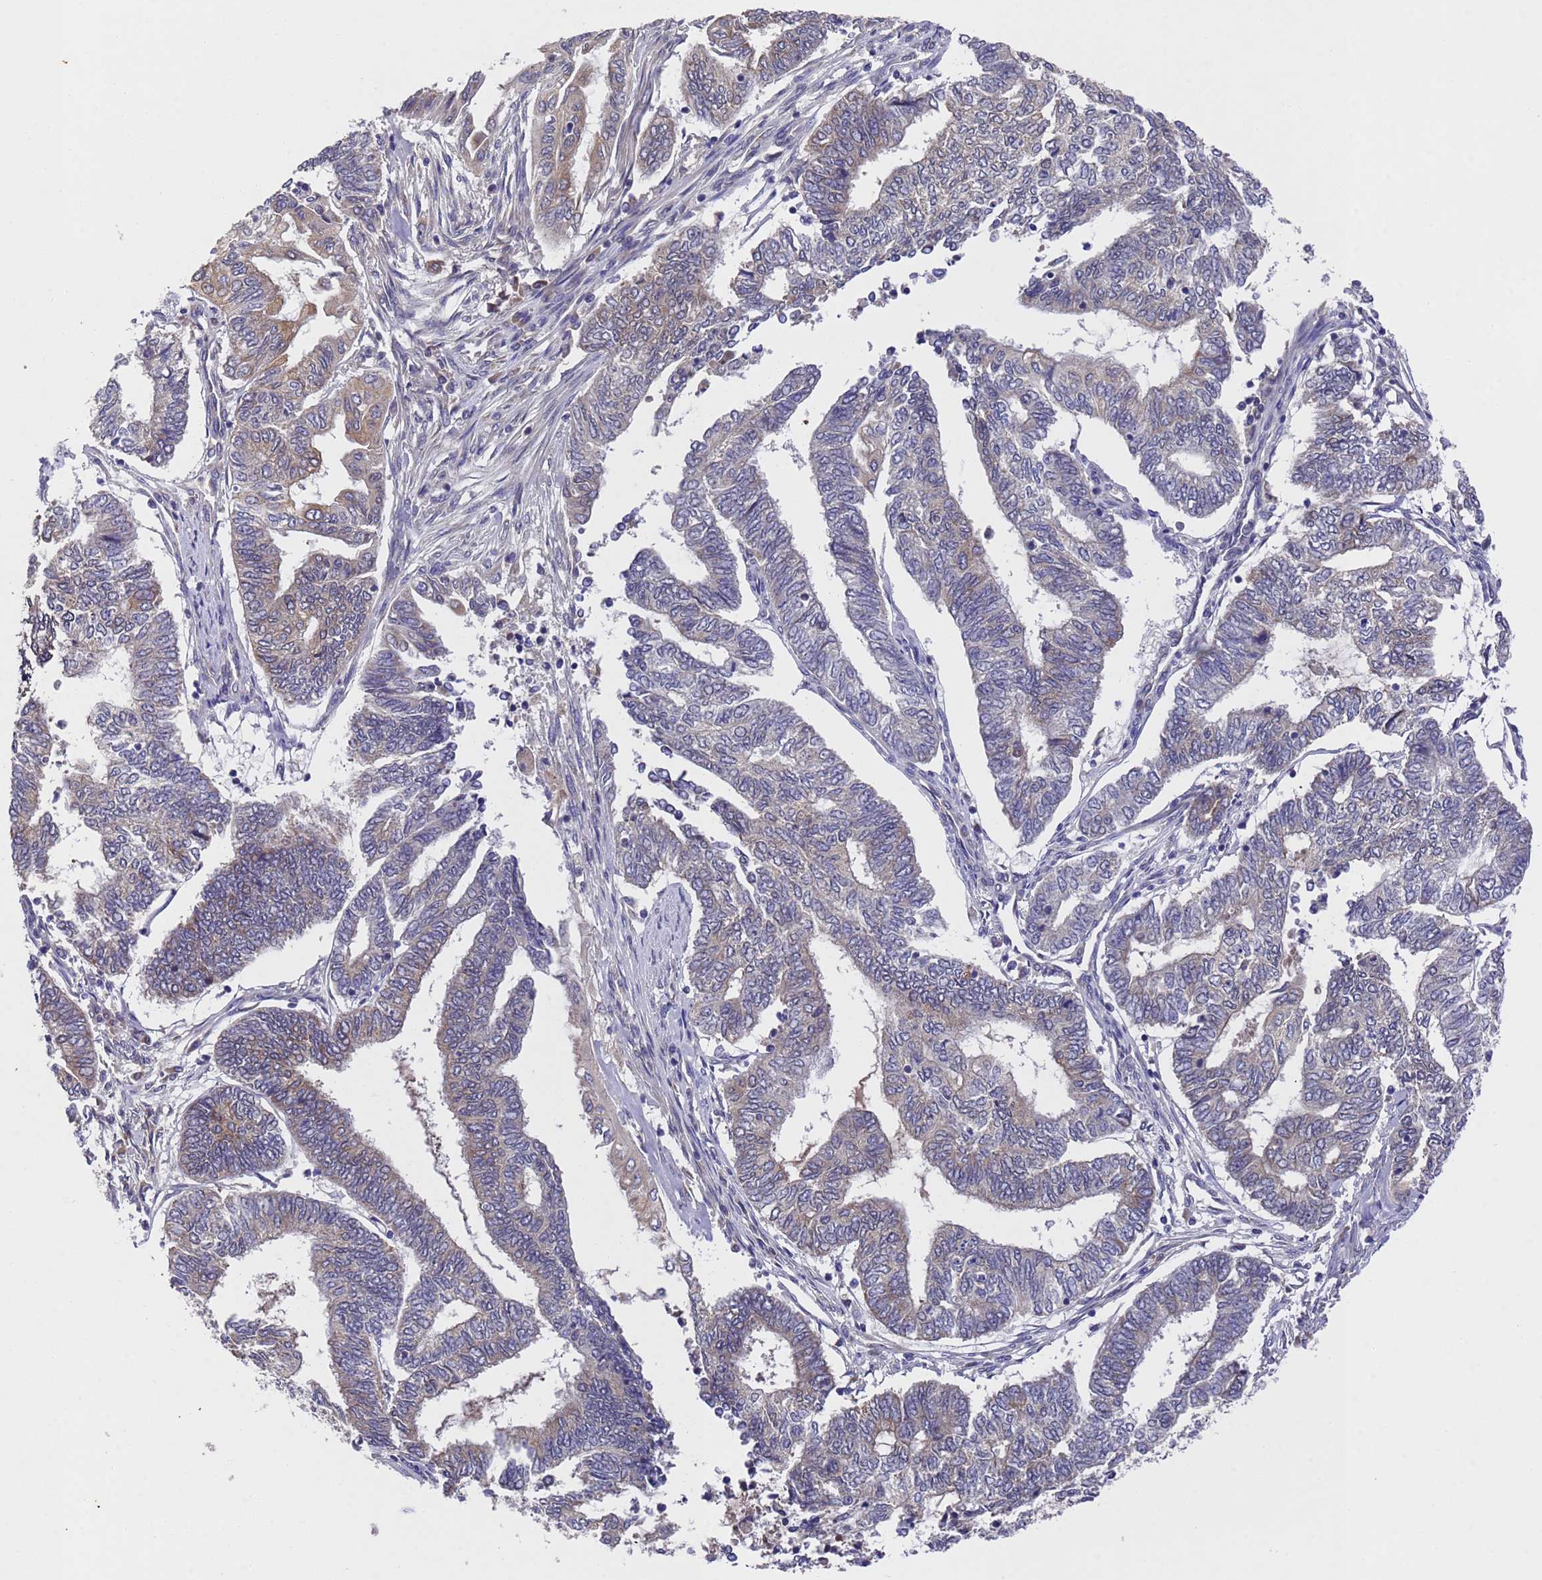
{"staining": {"intensity": "weak", "quantity": "<25%", "location": "cytoplasmic/membranous"}, "tissue": "endometrial cancer", "cell_type": "Tumor cells", "image_type": "cancer", "snomed": [{"axis": "morphology", "description": "Adenocarcinoma, NOS"}, {"axis": "topography", "description": "Uterus"}, {"axis": "topography", "description": "Endometrium"}], "caption": "The histopathology image reveals no staining of tumor cells in adenocarcinoma (endometrial).", "gene": "DCAF12L2", "patient": {"sex": "female", "age": 70}}